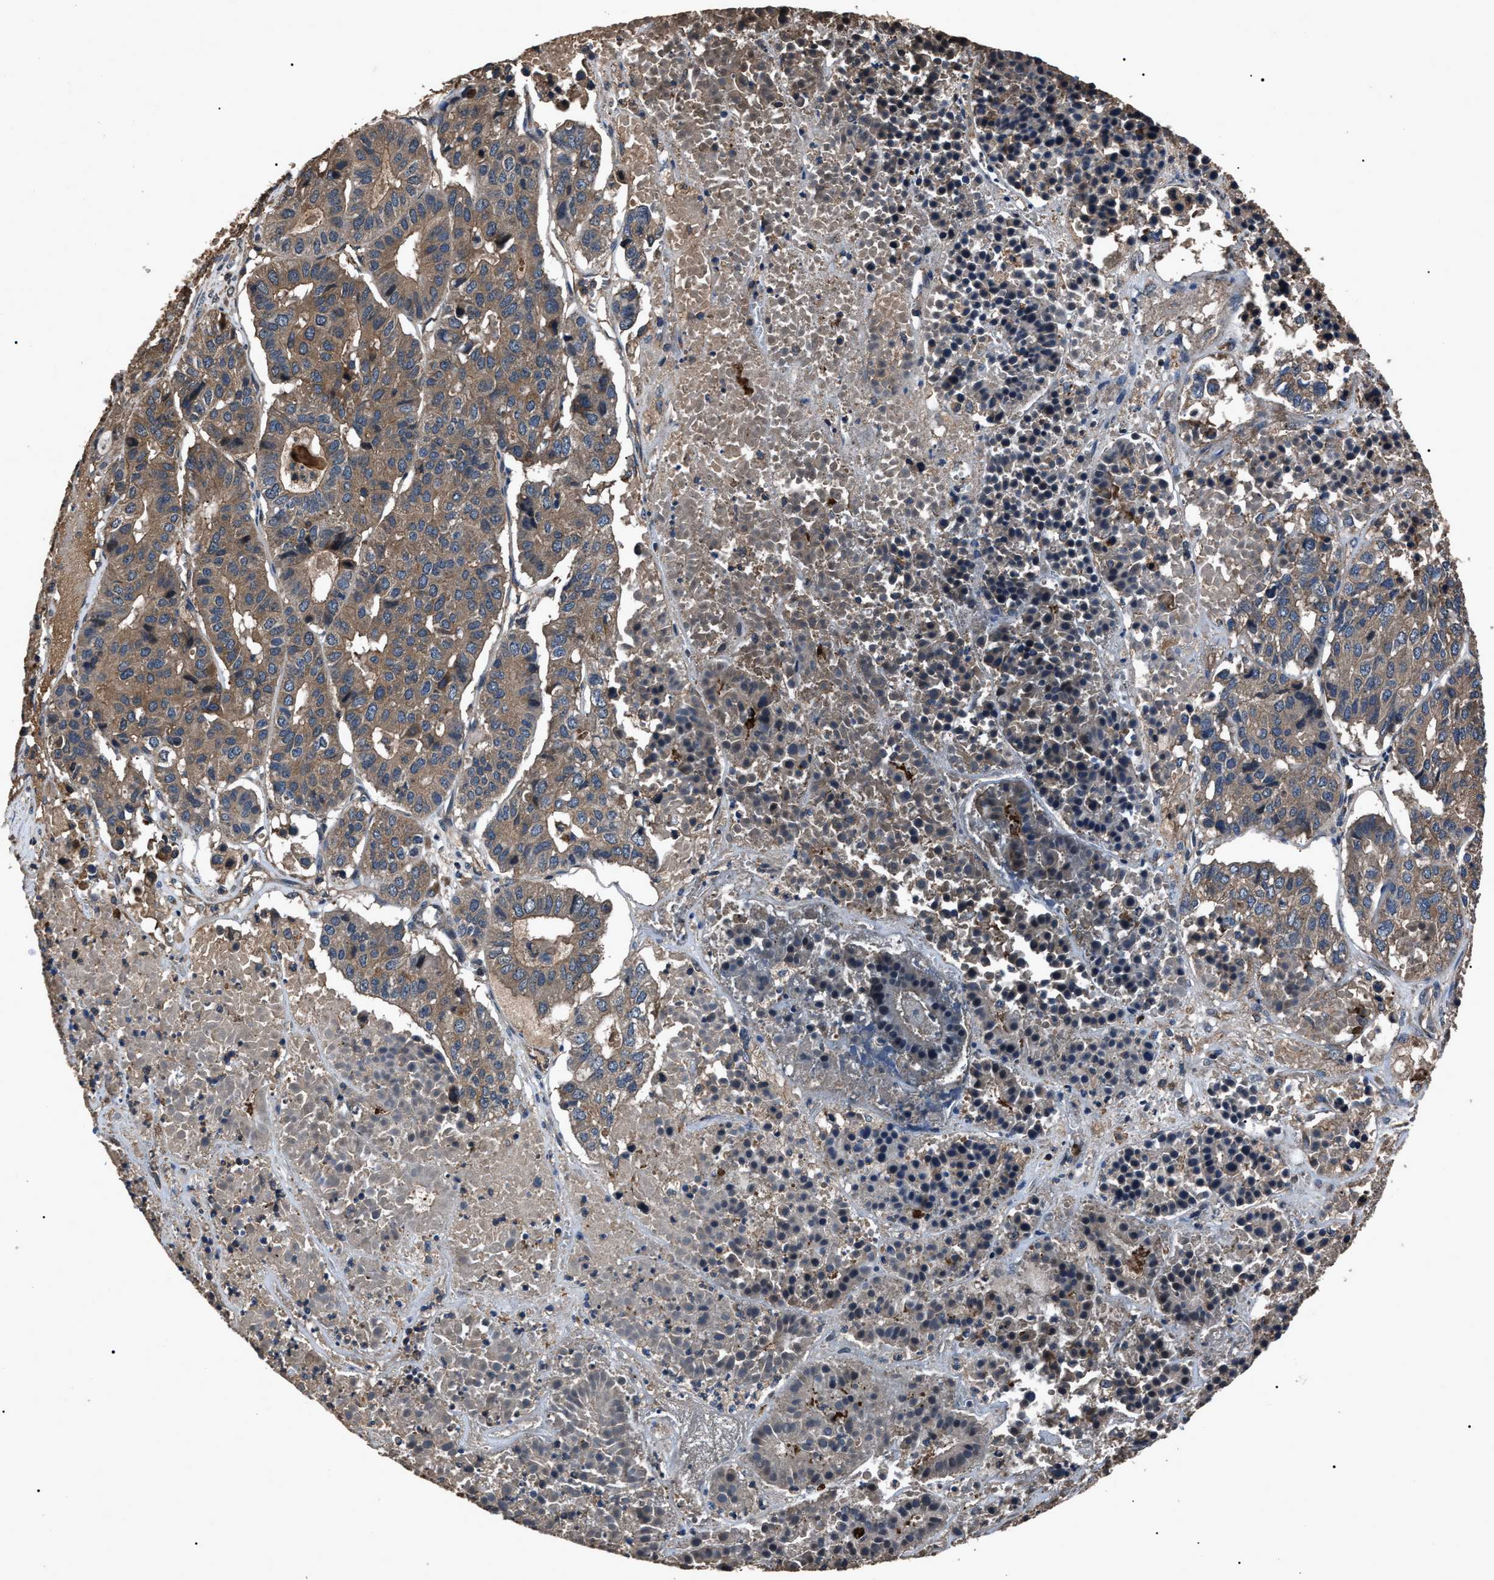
{"staining": {"intensity": "moderate", "quantity": ">75%", "location": "cytoplasmic/membranous"}, "tissue": "pancreatic cancer", "cell_type": "Tumor cells", "image_type": "cancer", "snomed": [{"axis": "morphology", "description": "Adenocarcinoma, NOS"}, {"axis": "topography", "description": "Pancreas"}], "caption": "Immunohistochemical staining of pancreatic cancer (adenocarcinoma) exhibits moderate cytoplasmic/membranous protein staining in about >75% of tumor cells.", "gene": "RNF216", "patient": {"sex": "male", "age": 50}}